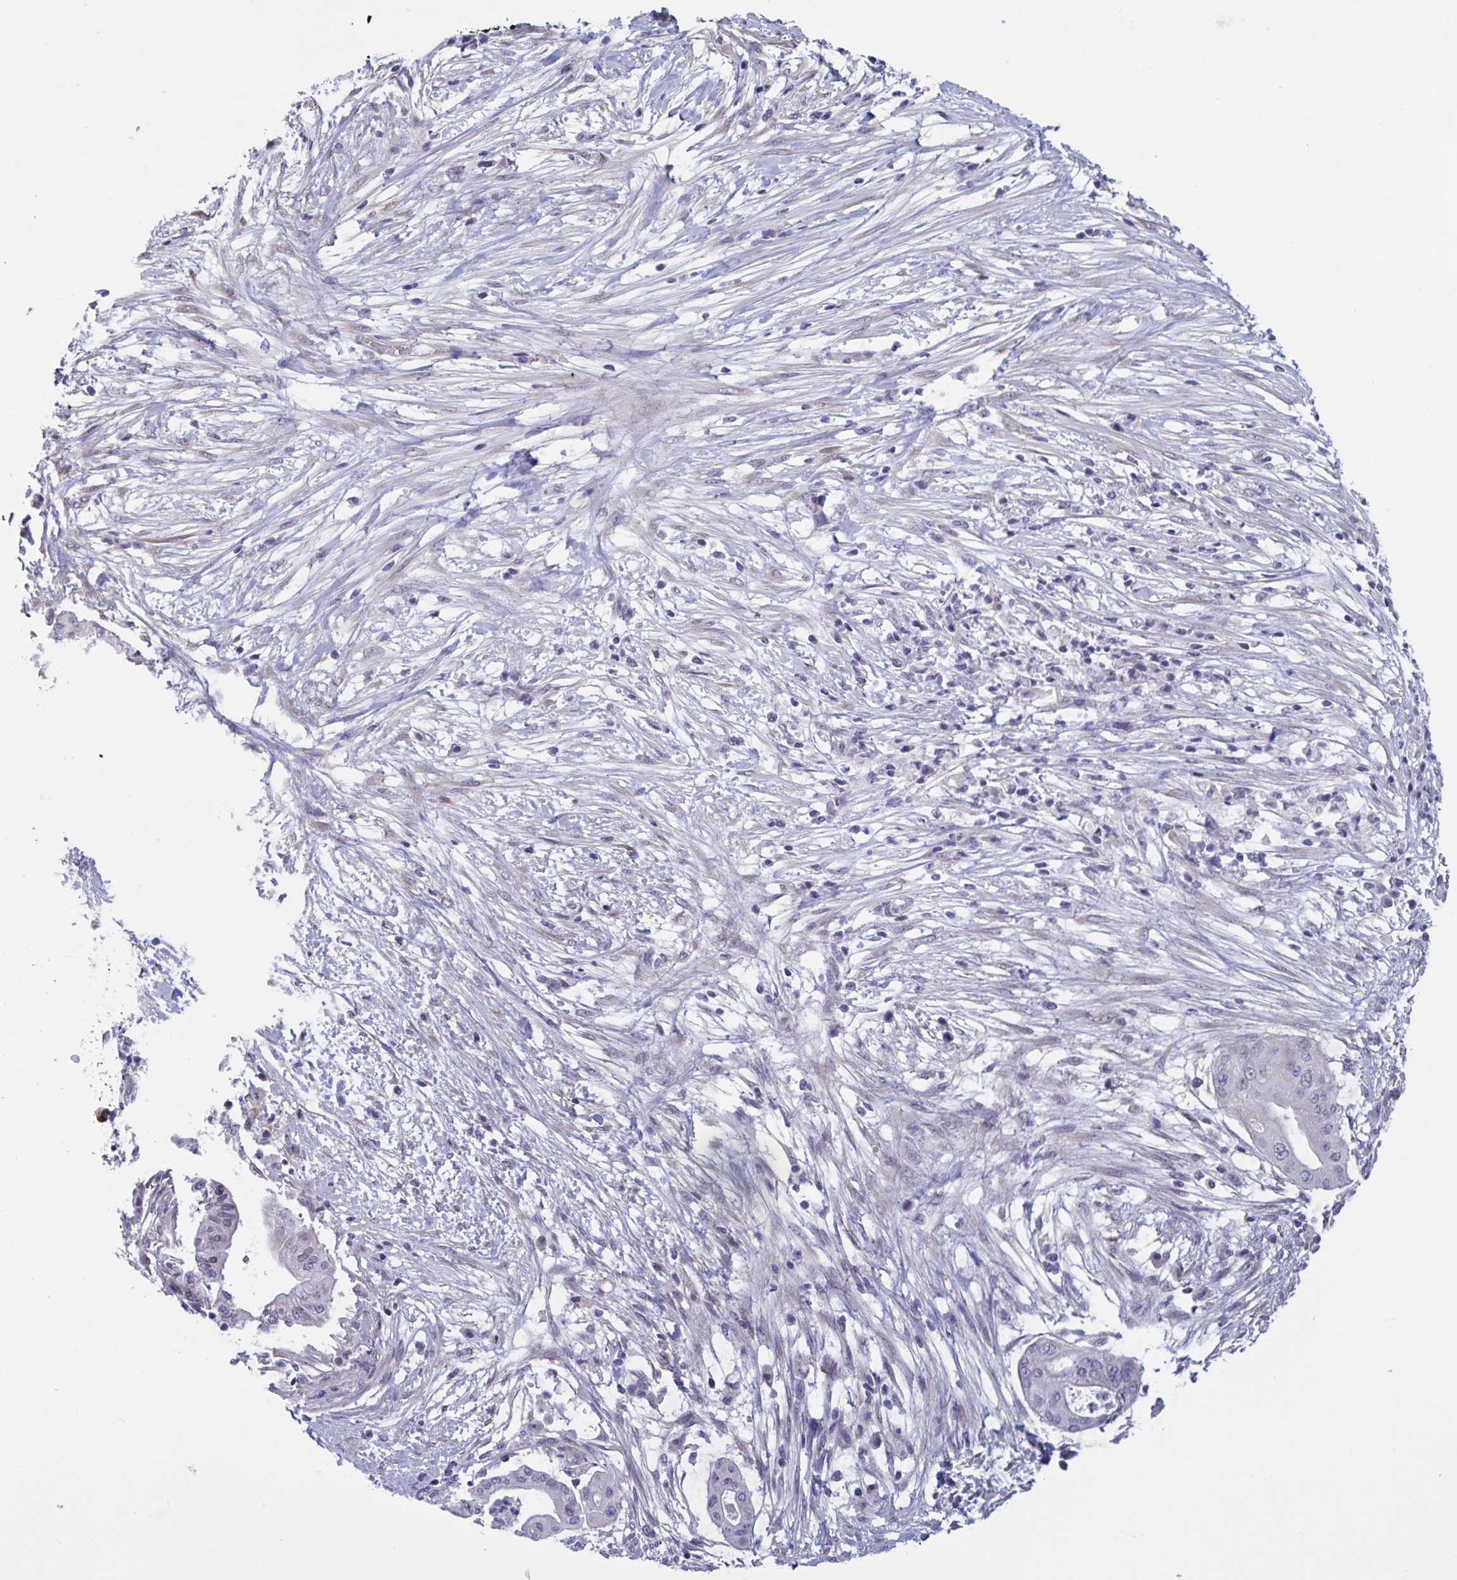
{"staining": {"intensity": "negative", "quantity": "none", "location": "none"}, "tissue": "pancreatic cancer", "cell_type": "Tumor cells", "image_type": "cancer", "snomed": [{"axis": "morphology", "description": "Adenocarcinoma, NOS"}, {"axis": "topography", "description": "Pancreas"}], "caption": "Photomicrograph shows no protein positivity in tumor cells of adenocarcinoma (pancreatic) tissue.", "gene": "TCEAL8", "patient": {"sex": "male", "age": 68}}